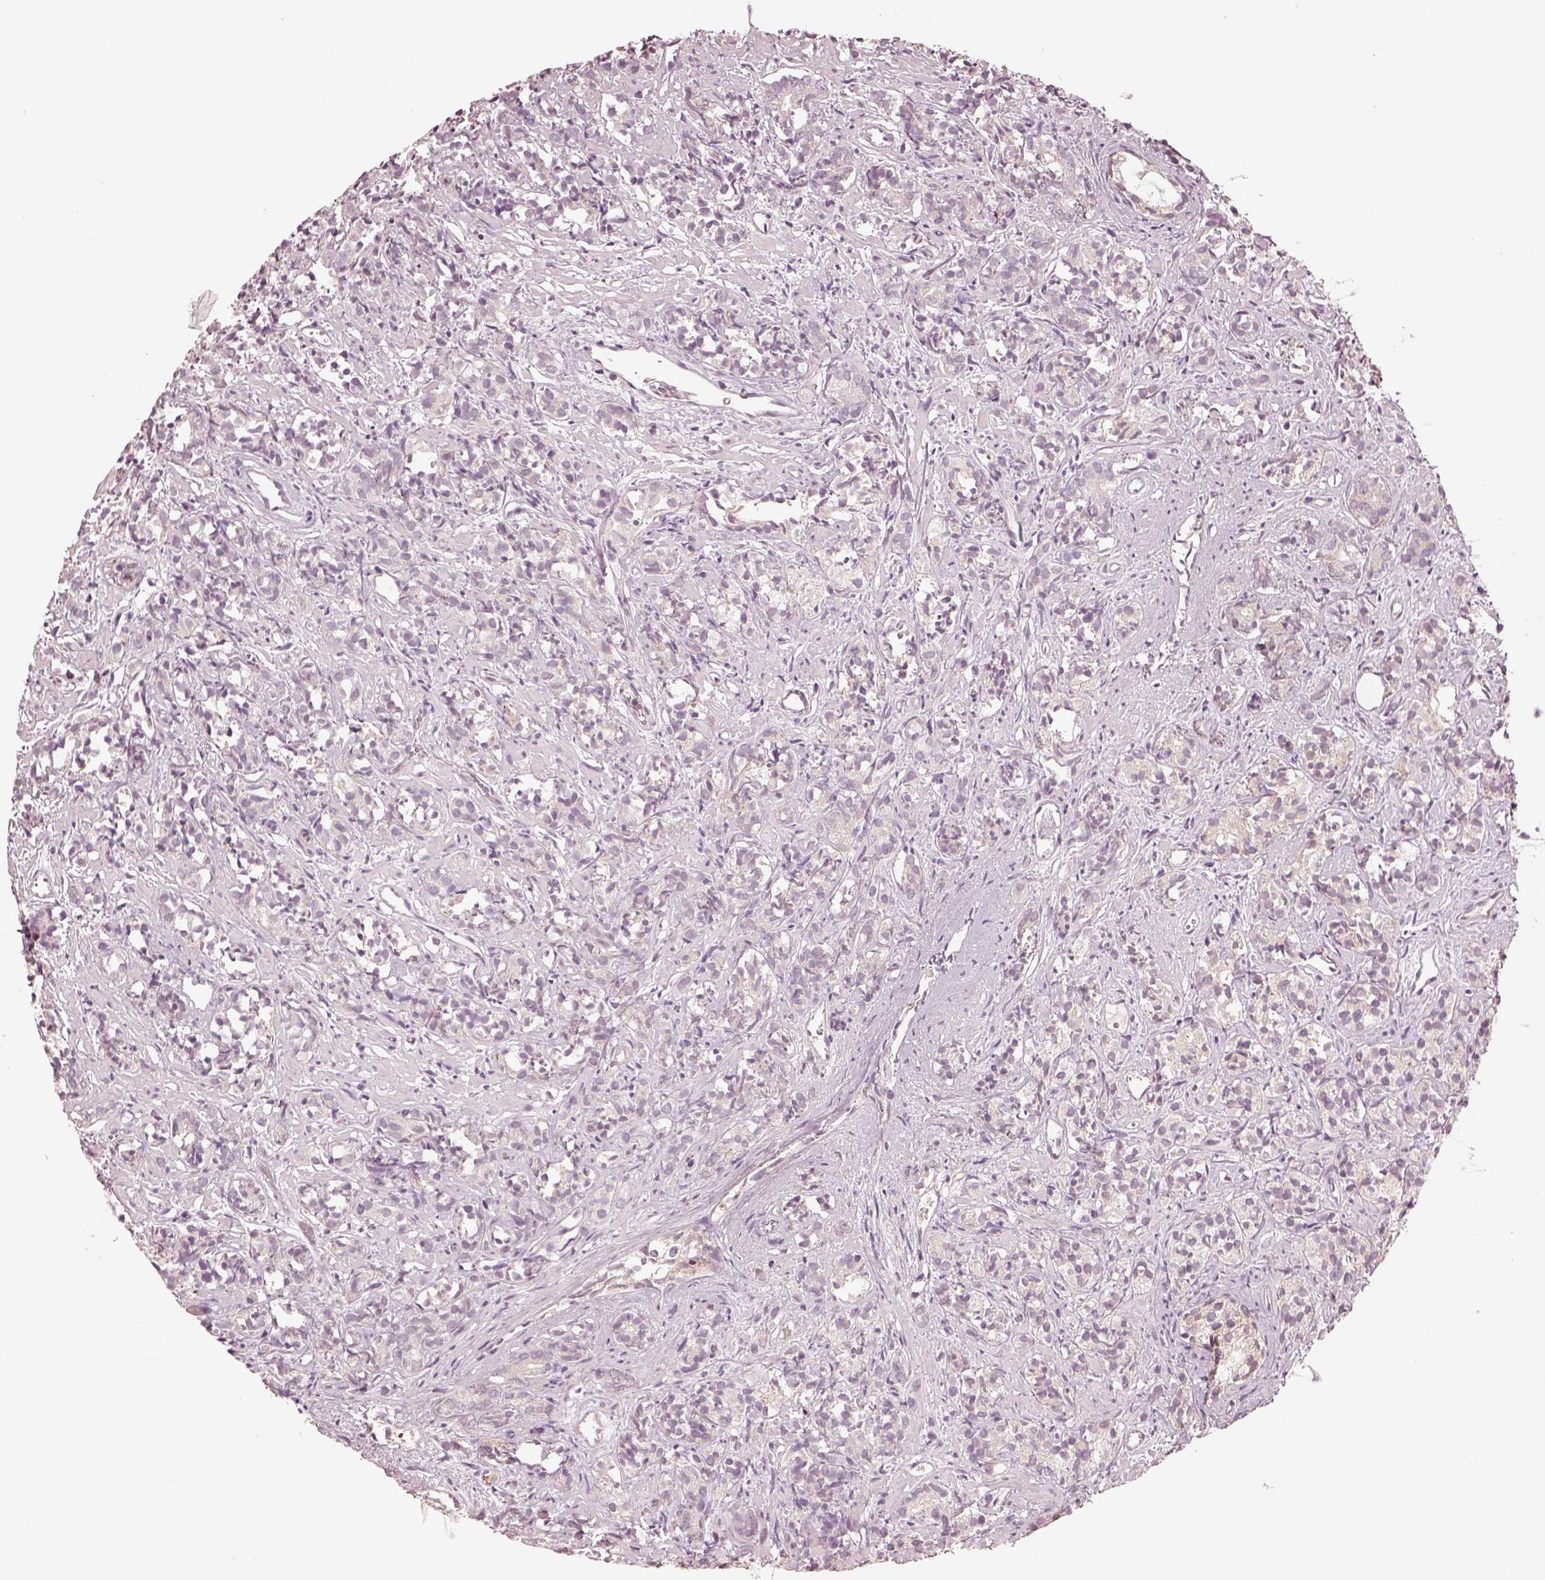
{"staining": {"intensity": "negative", "quantity": "none", "location": "none"}, "tissue": "prostate cancer", "cell_type": "Tumor cells", "image_type": "cancer", "snomed": [{"axis": "morphology", "description": "Adenocarcinoma, High grade"}, {"axis": "topography", "description": "Prostate"}], "caption": "Immunohistochemistry photomicrograph of prostate high-grade adenocarcinoma stained for a protein (brown), which displays no expression in tumor cells.", "gene": "CRB1", "patient": {"sex": "male", "age": 84}}